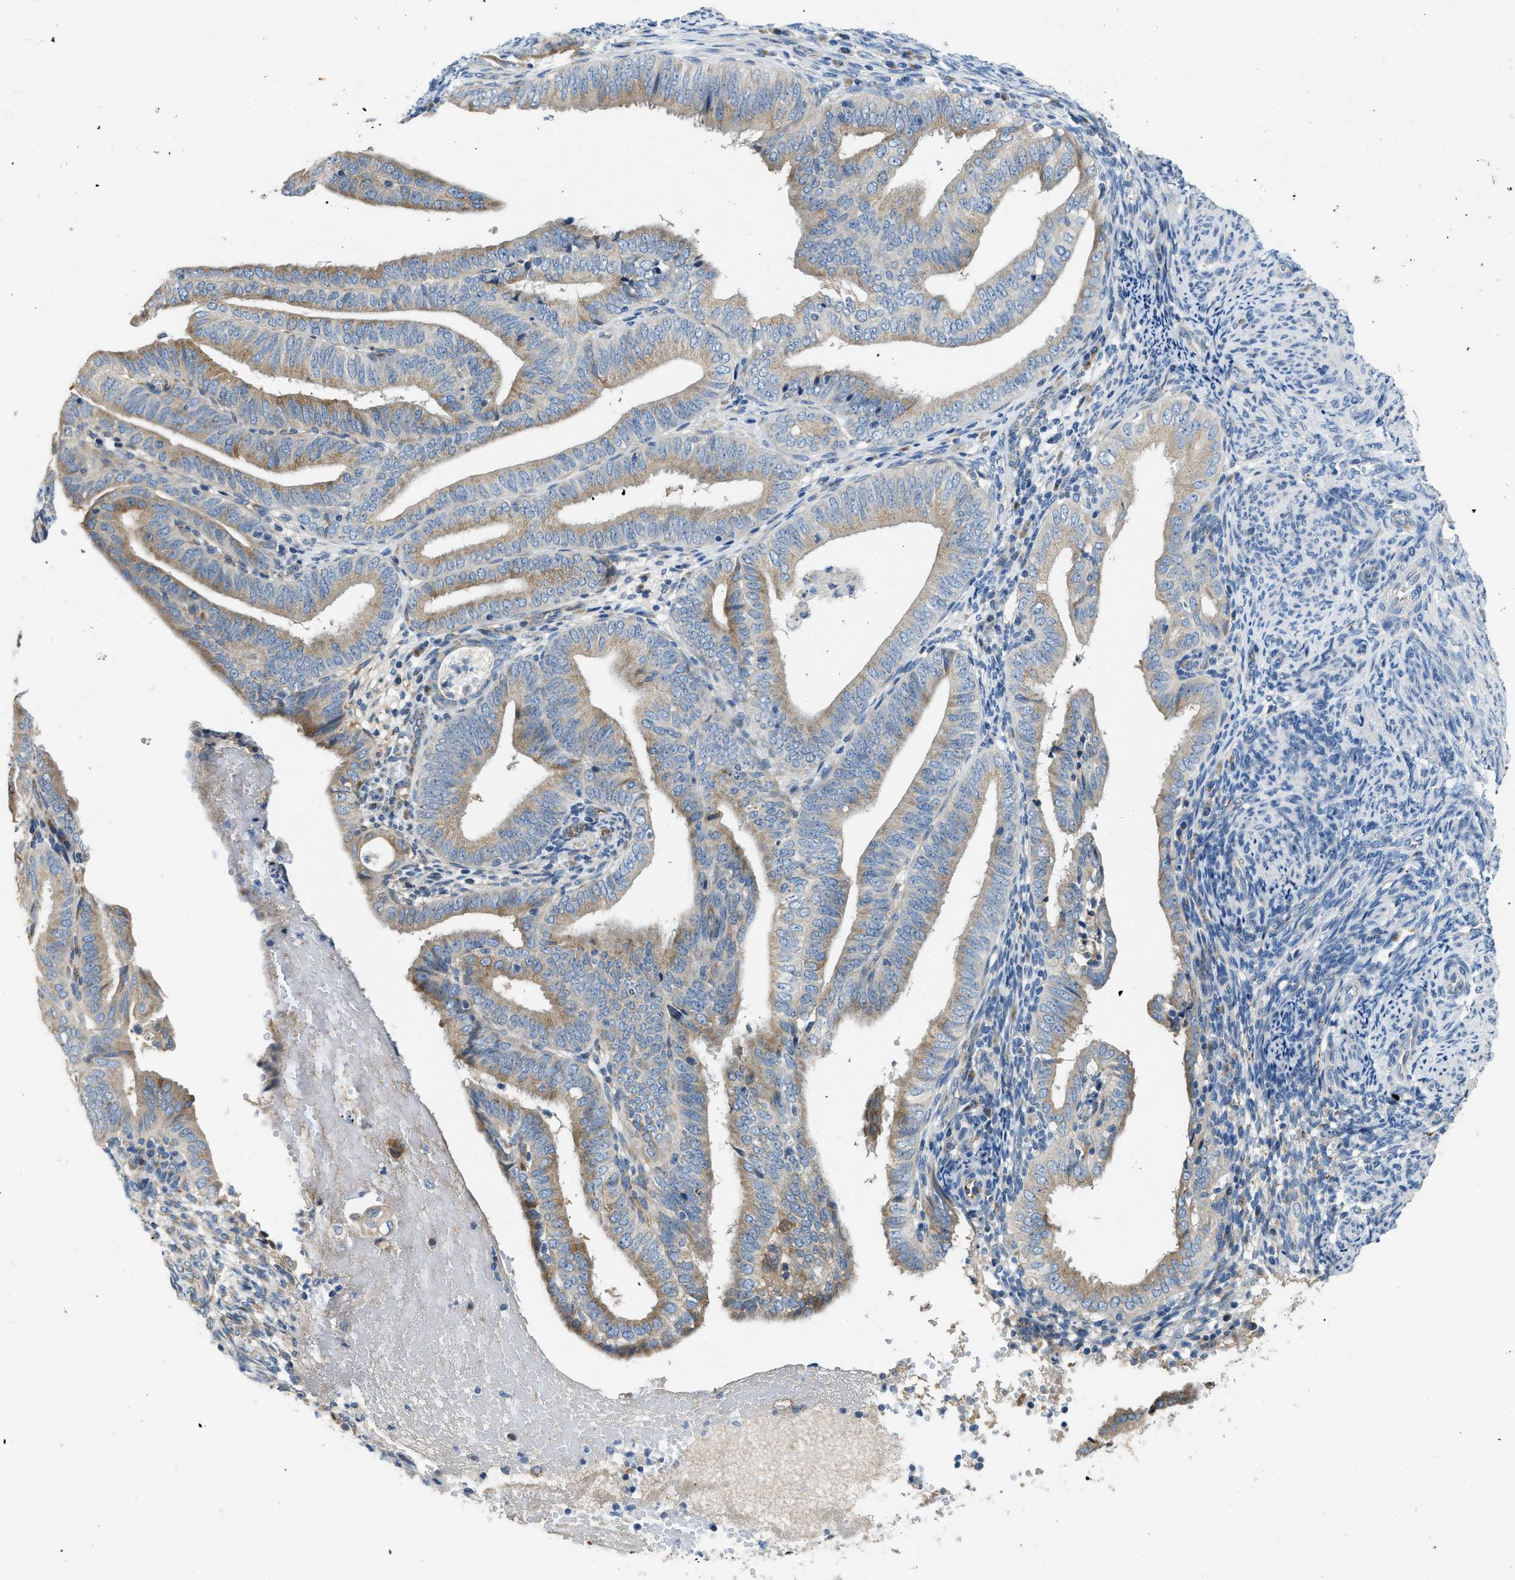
{"staining": {"intensity": "moderate", "quantity": ">75%", "location": "cytoplasmic/membranous"}, "tissue": "endometrial cancer", "cell_type": "Tumor cells", "image_type": "cancer", "snomed": [{"axis": "morphology", "description": "Adenocarcinoma, NOS"}, {"axis": "topography", "description": "Endometrium"}], "caption": "The immunohistochemical stain labels moderate cytoplasmic/membranous positivity in tumor cells of endometrial cancer (adenocarcinoma) tissue. The staining was performed using DAB, with brown indicating positive protein expression. Nuclei are stained blue with hematoxylin.", "gene": "GGCX", "patient": {"sex": "female", "age": 58}}